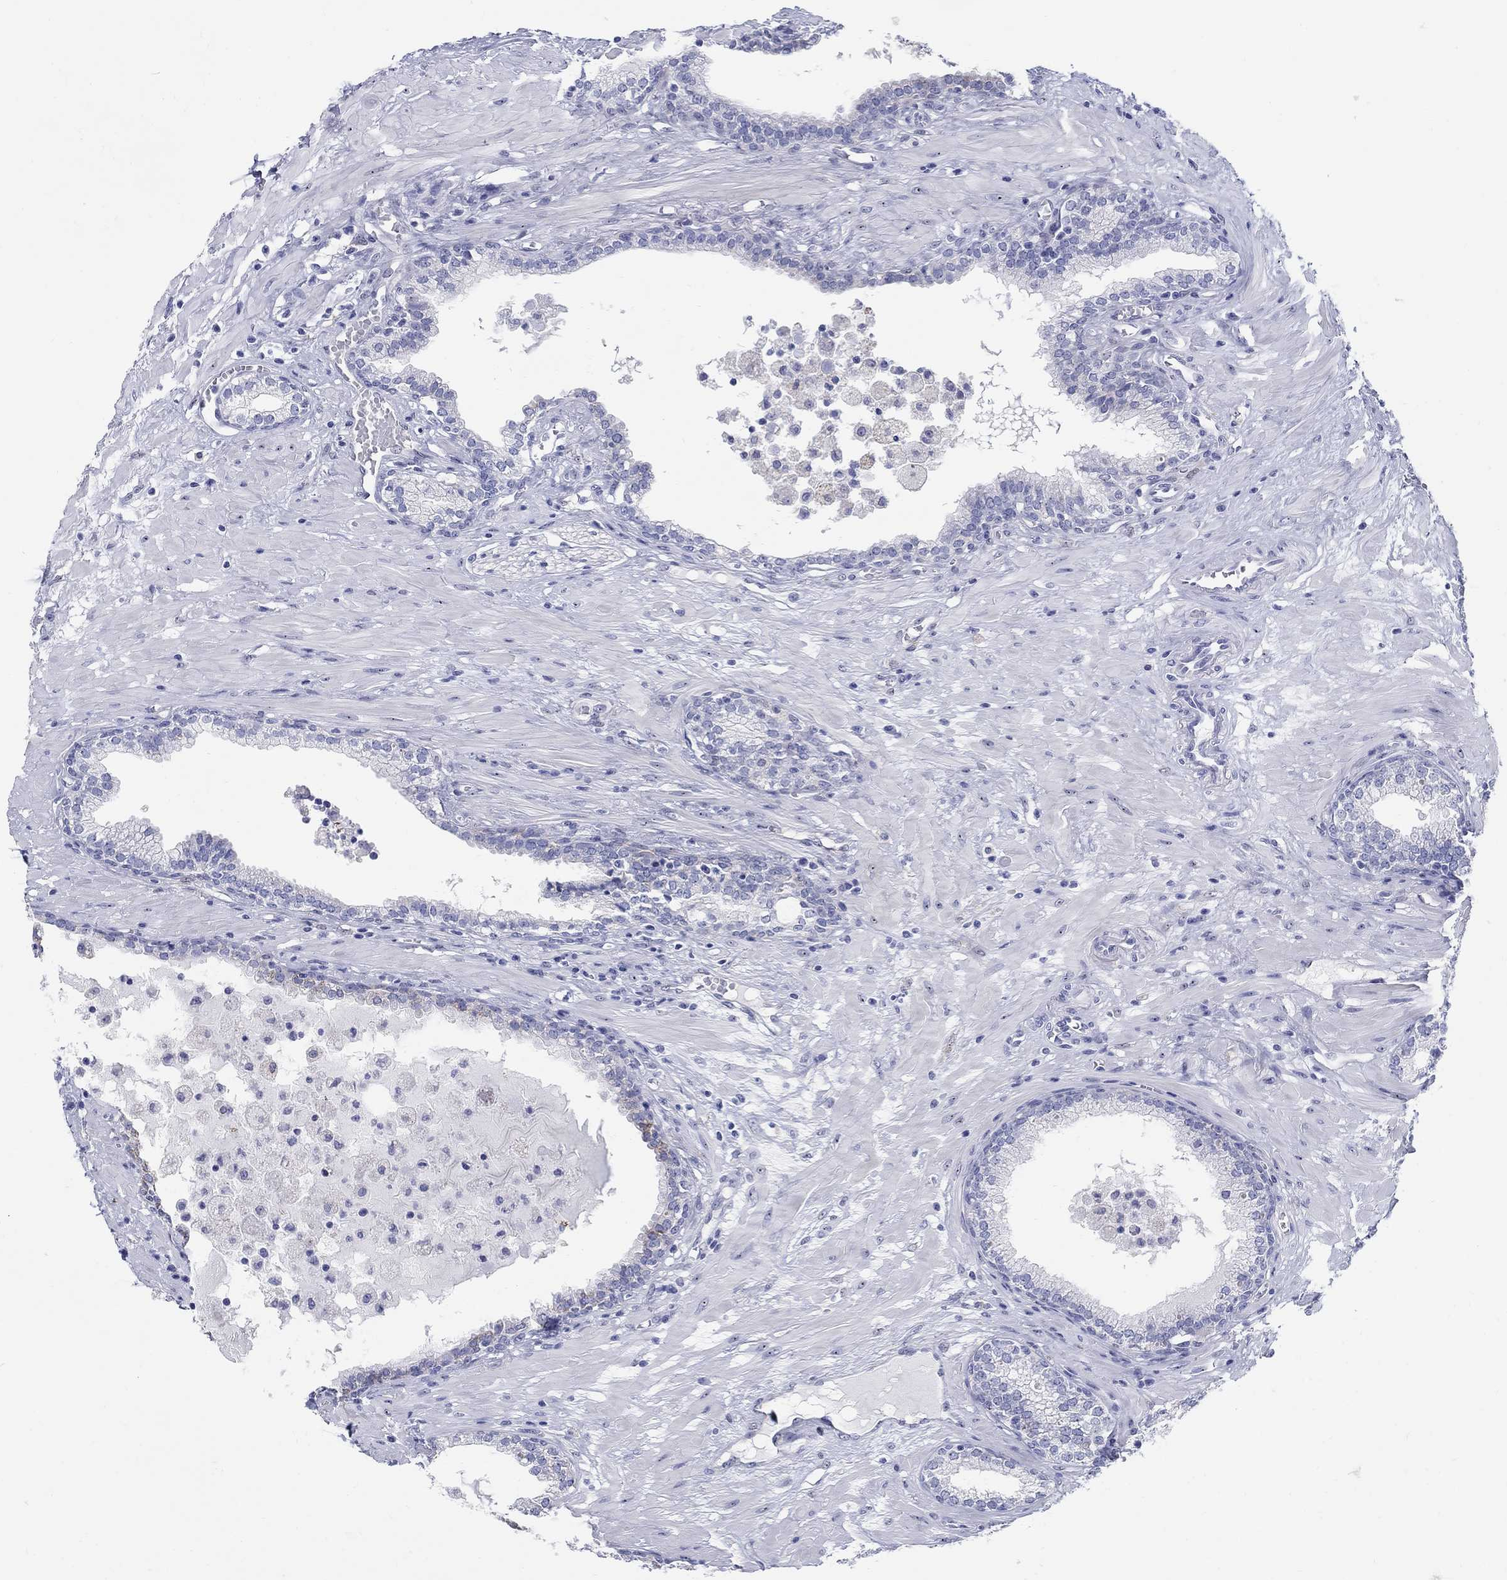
{"staining": {"intensity": "negative", "quantity": "none", "location": "none"}, "tissue": "prostate", "cell_type": "Glandular cells", "image_type": "normal", "snomed": [{"axis": "morphology", "description": "Normal tissue, NOS"}, {"axis": "topography", "description": "Prostate"}], "caption": "The micrograph shows no significant expression in glandular cells of prostate.", "gene": "AKR1C1", "patient": {"sex": "male", "age": 64}}